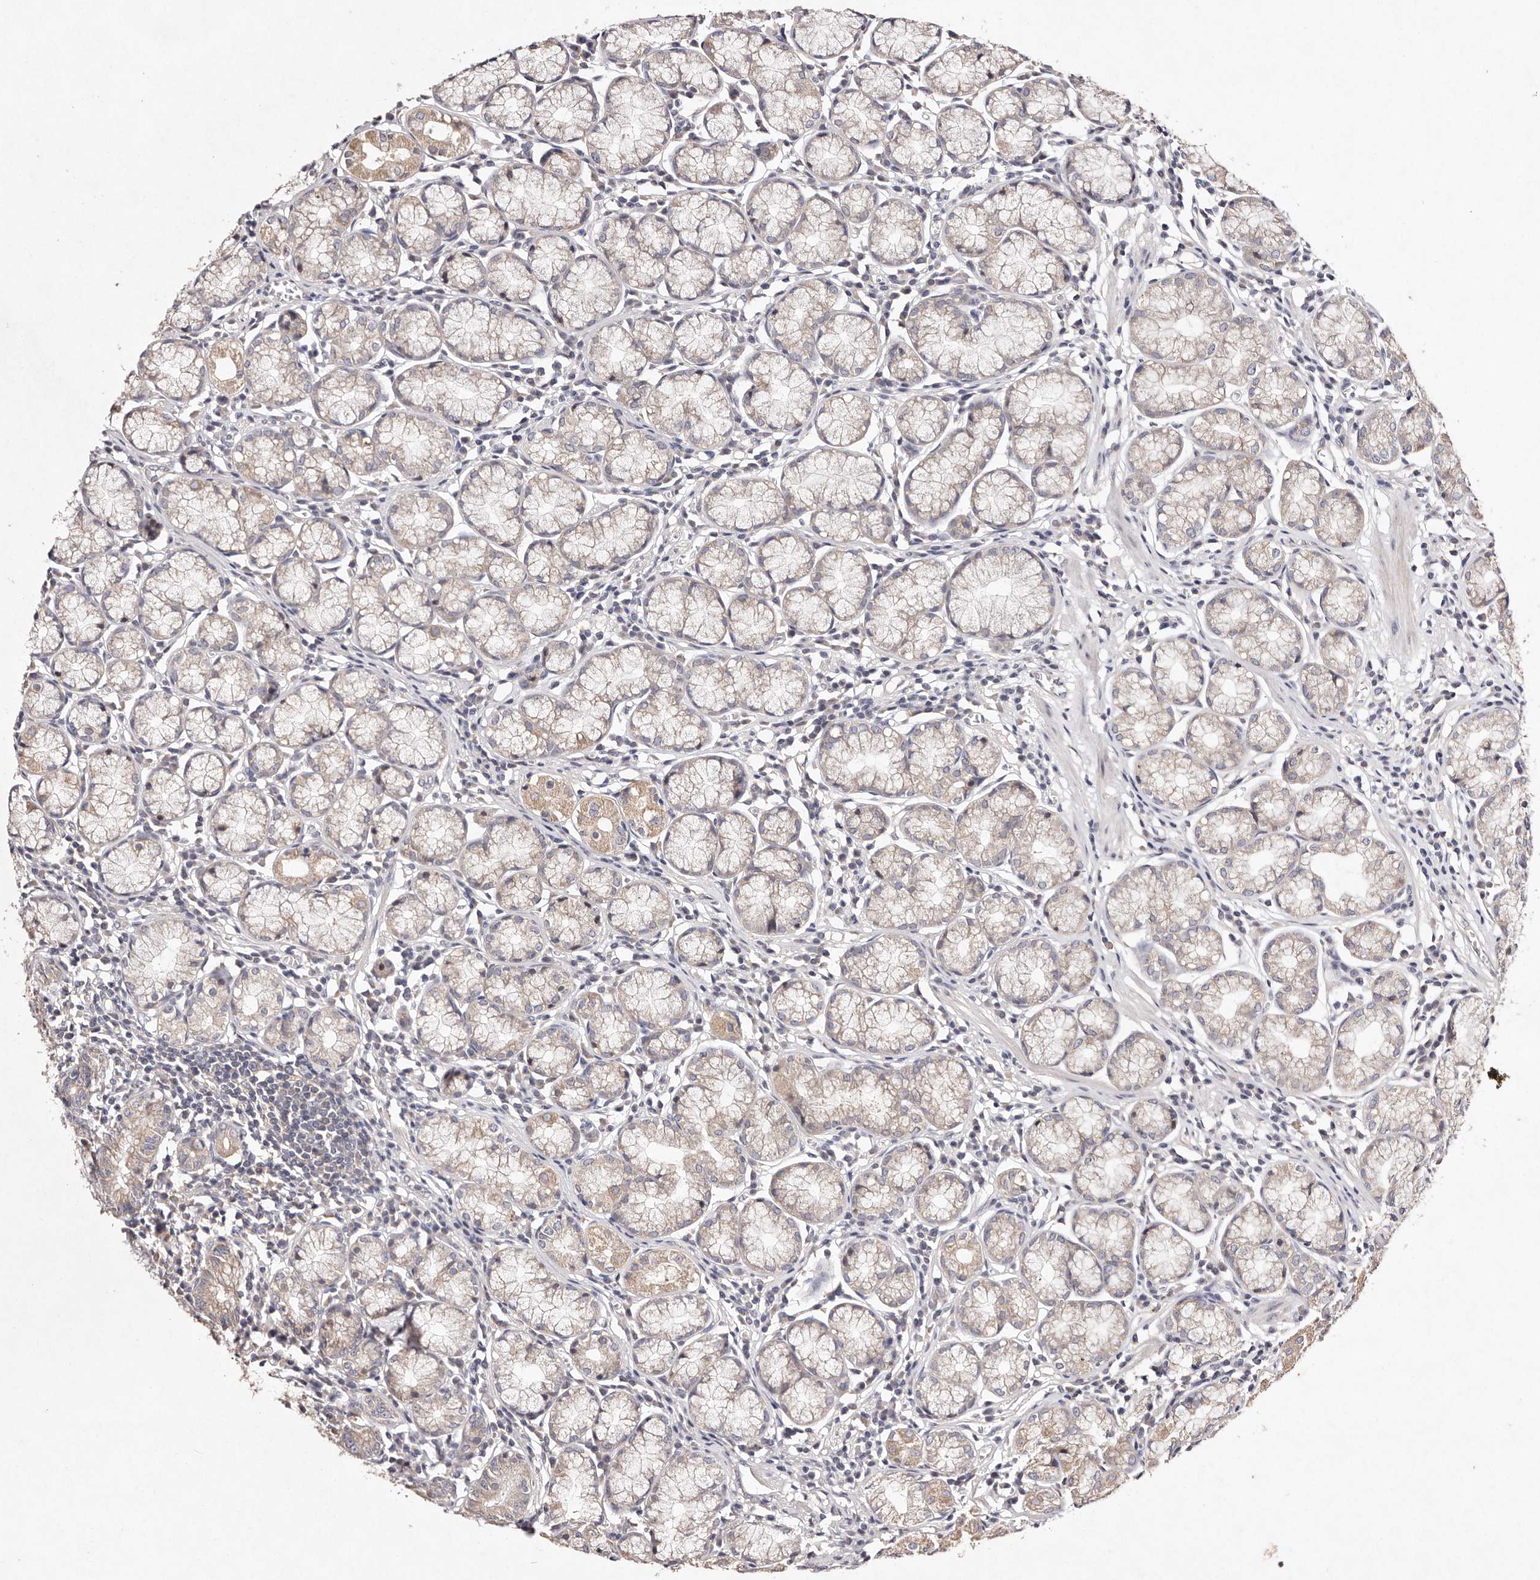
{"staining": {"intensity": "weak", "quantity": ">75%", "location": "cytoplasmic/membranous"}, "tissue": "stomach", "cell_type": "Glandular cells", "image_type": "normal", "snomed": [{"axis": "morphology", "description": "Normal tissue, NOS"}, {"axis": "topography", "description": "Stomach"}], "caption": "Weak cytoplasmic/membranous protein staining is present in about >75% of glandular cells in stomach. Using DAB (3,3'-diaminobenzidine) (brown) and hematoxylin (blue) stains, captured at high magnification using brightfield microscopy.", "gene": "TSC2", "patient": {"sex": "male", "age": 55}}